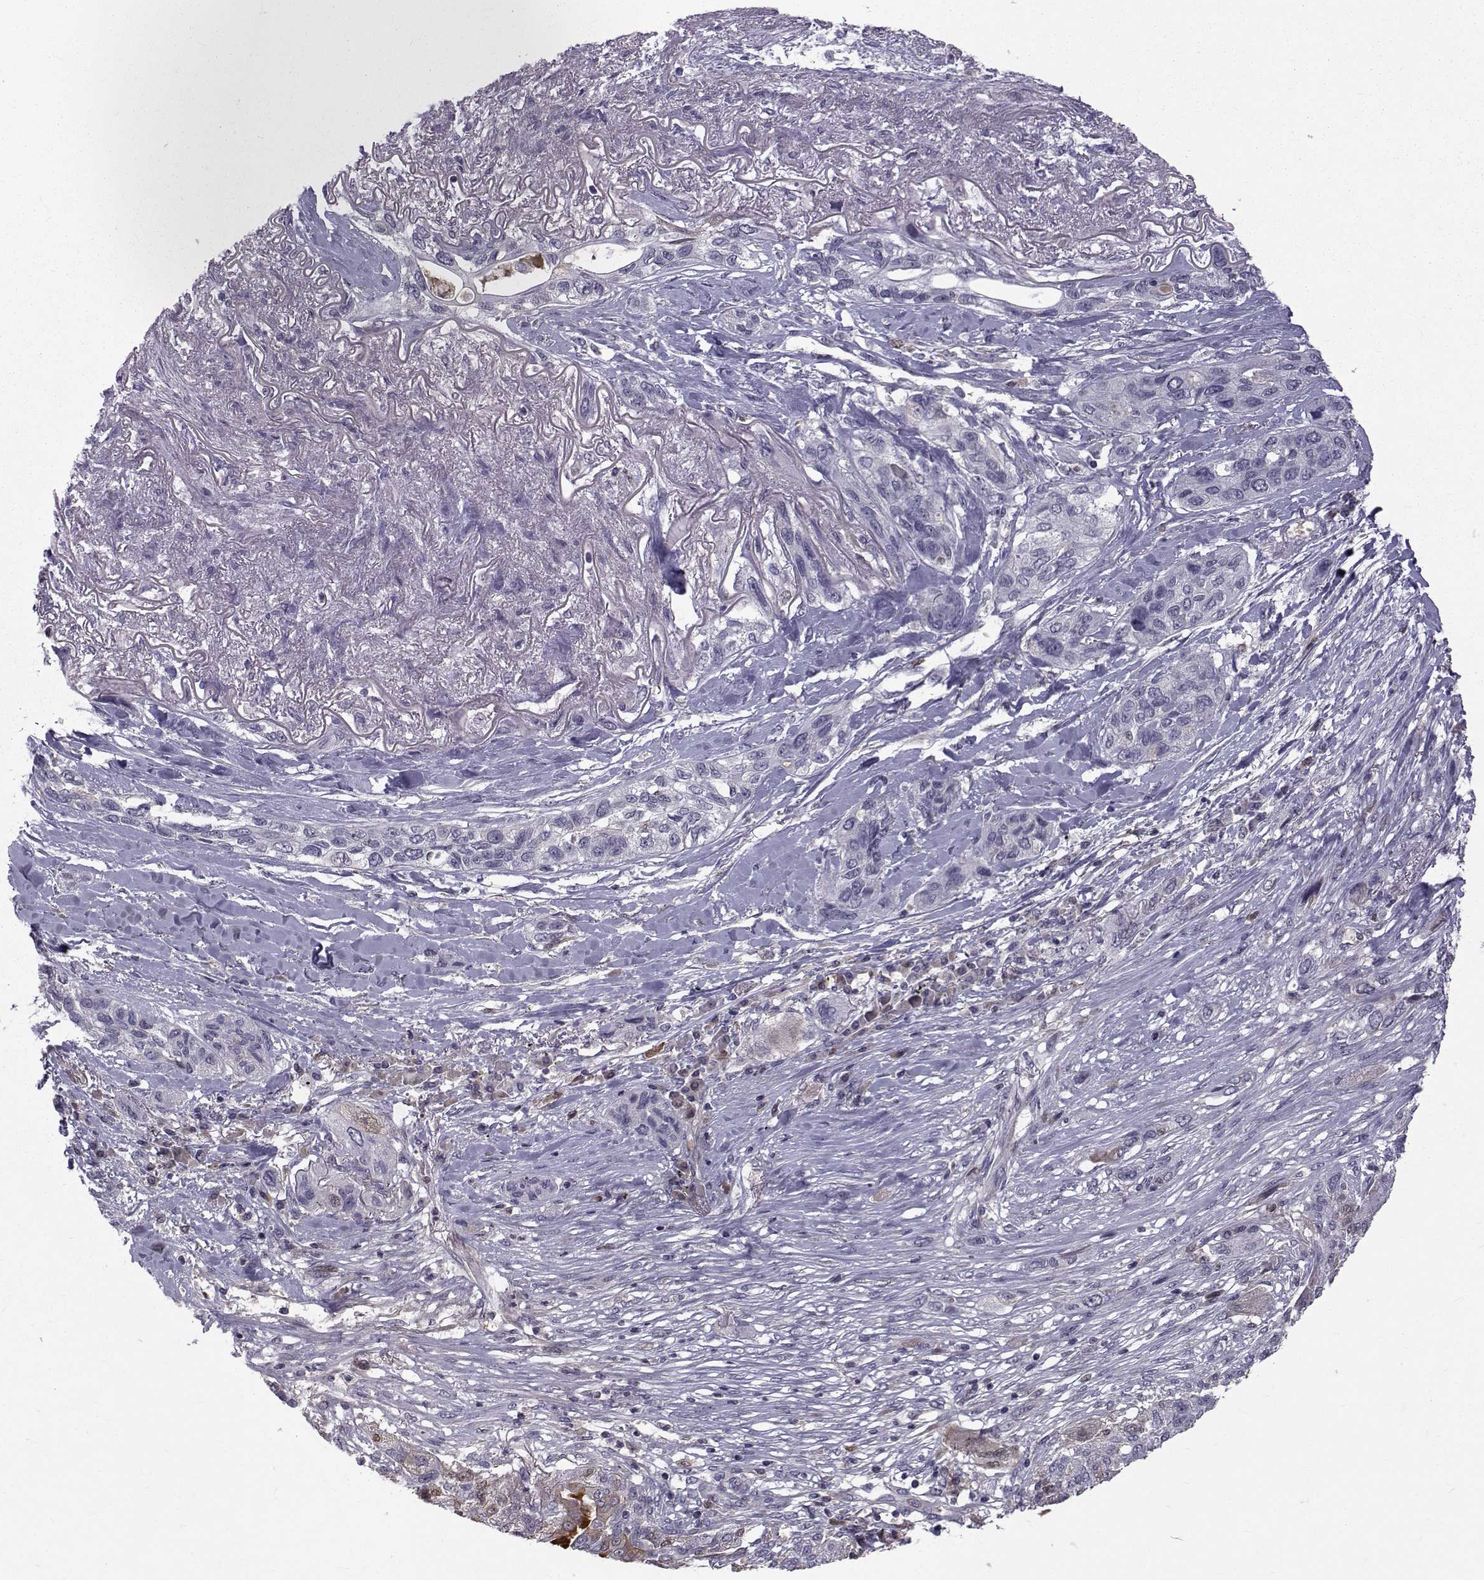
{"staining": {"intensity": "negative", "quantity": "none", "location": "none"}, "tissue": "lung cancer", "cell_type": "Tumor cells", "image_type": "cancer", "snomed": [{"axis": "morphology", "description": "Squamous cell carcinoma, NOS"}, {"axis": "topography", "description": "Lung"}], "caption": "Image shows no protein expression in tumor cells of lung cancer tissue.", "gene": "TNFRSF11B", "patient": {"sex": "female", "age": 70}}